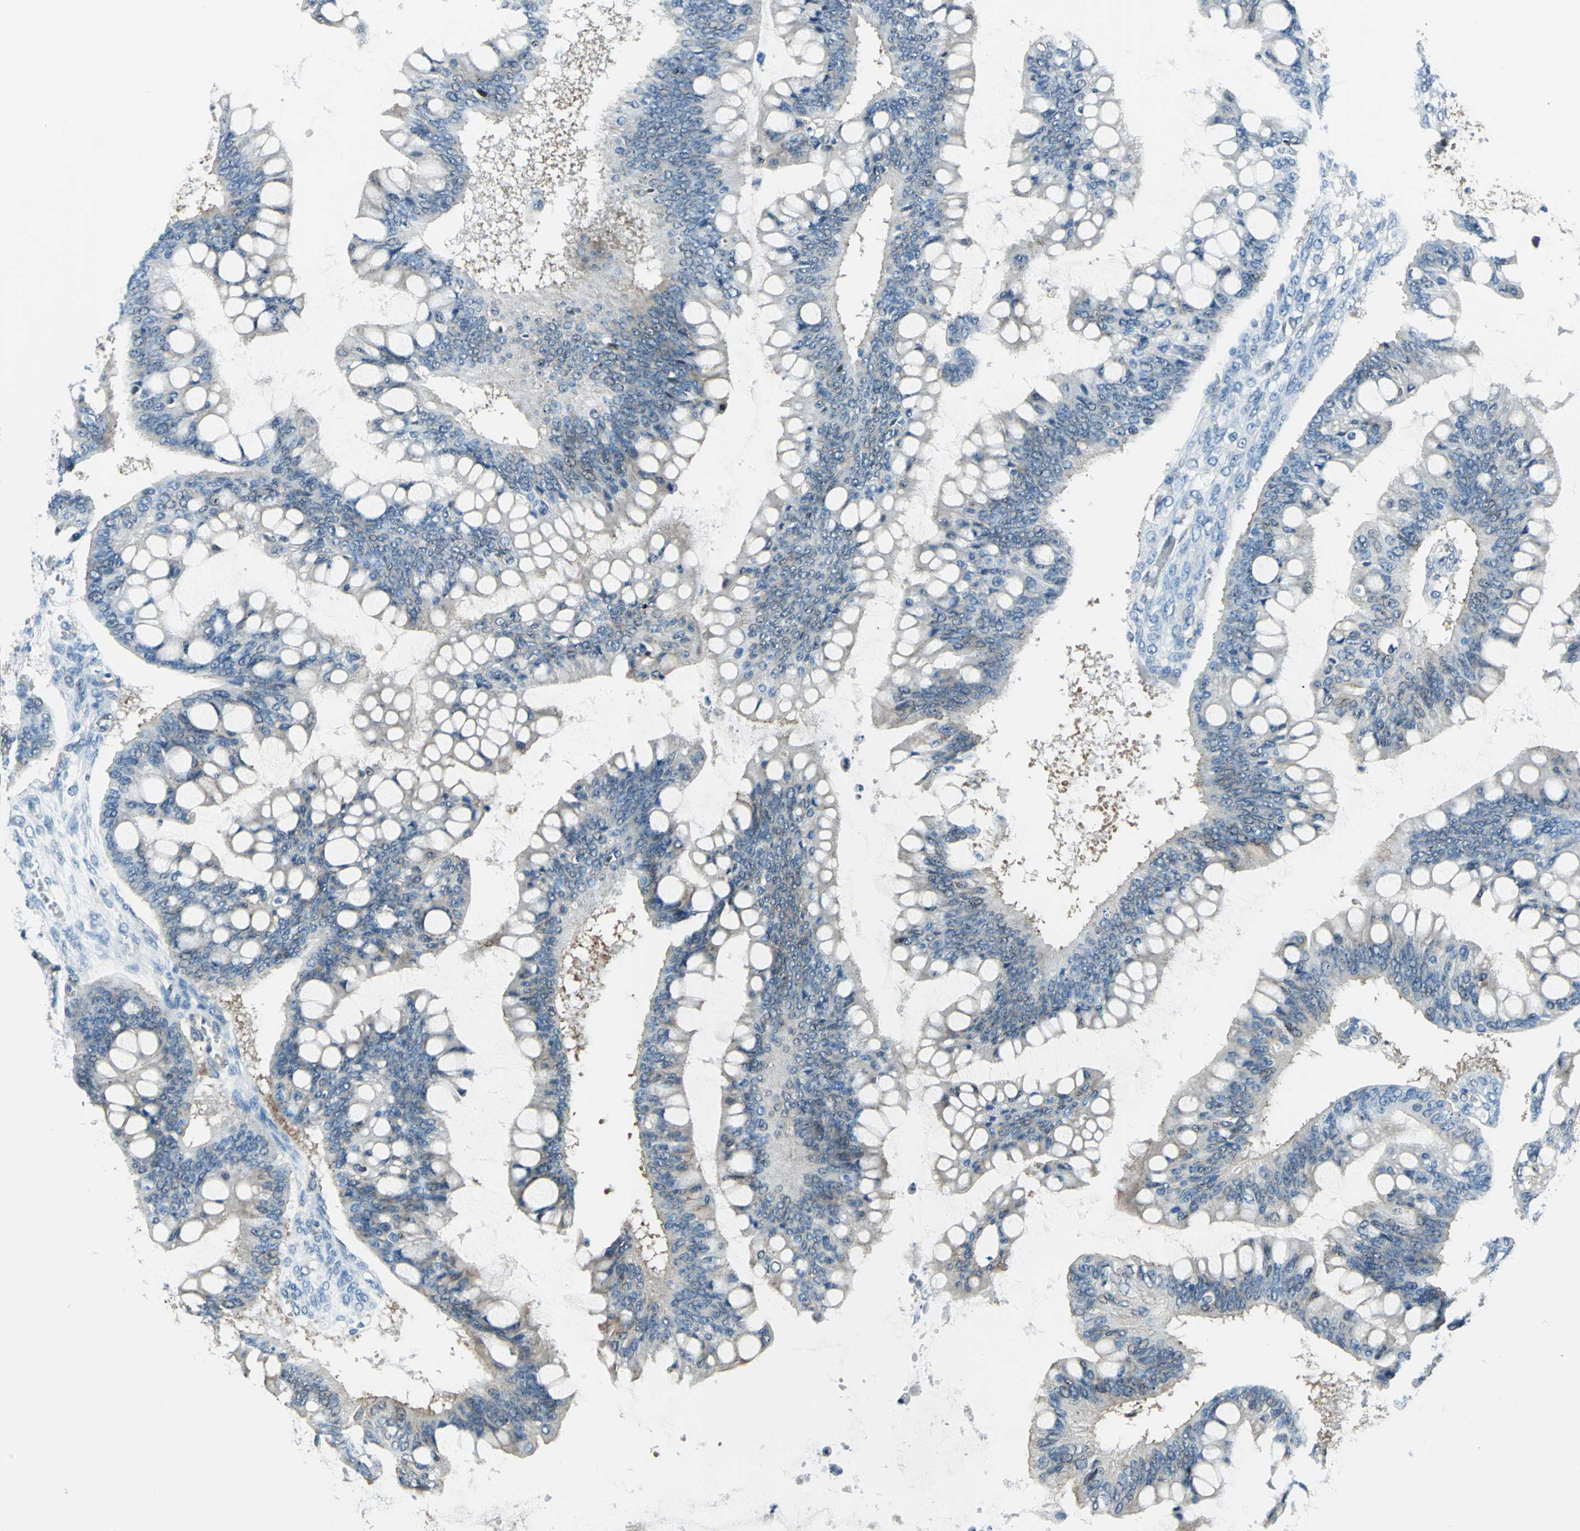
{"staining": {"intensity": "negative", "quantity": "none", "location": "none"}, "tissue": "ovarian cancer", "cell_type": "Tumor cells", "image_type": "cancer", "snomed": [{"axis": "morphology", "description": "Cystadenocarcinoma, mucinous, NOS"}, {"axis": "topography", "description": "Ovary"}], "caption": "IHC micrograph of ovarian cancer (mucinous cystadenocarcinoma) stained for a protein (brown), which demonstrates no expression in tumor cells.", "gene": "HSPB1", "patient": {"sex": "female", "age": 73}}